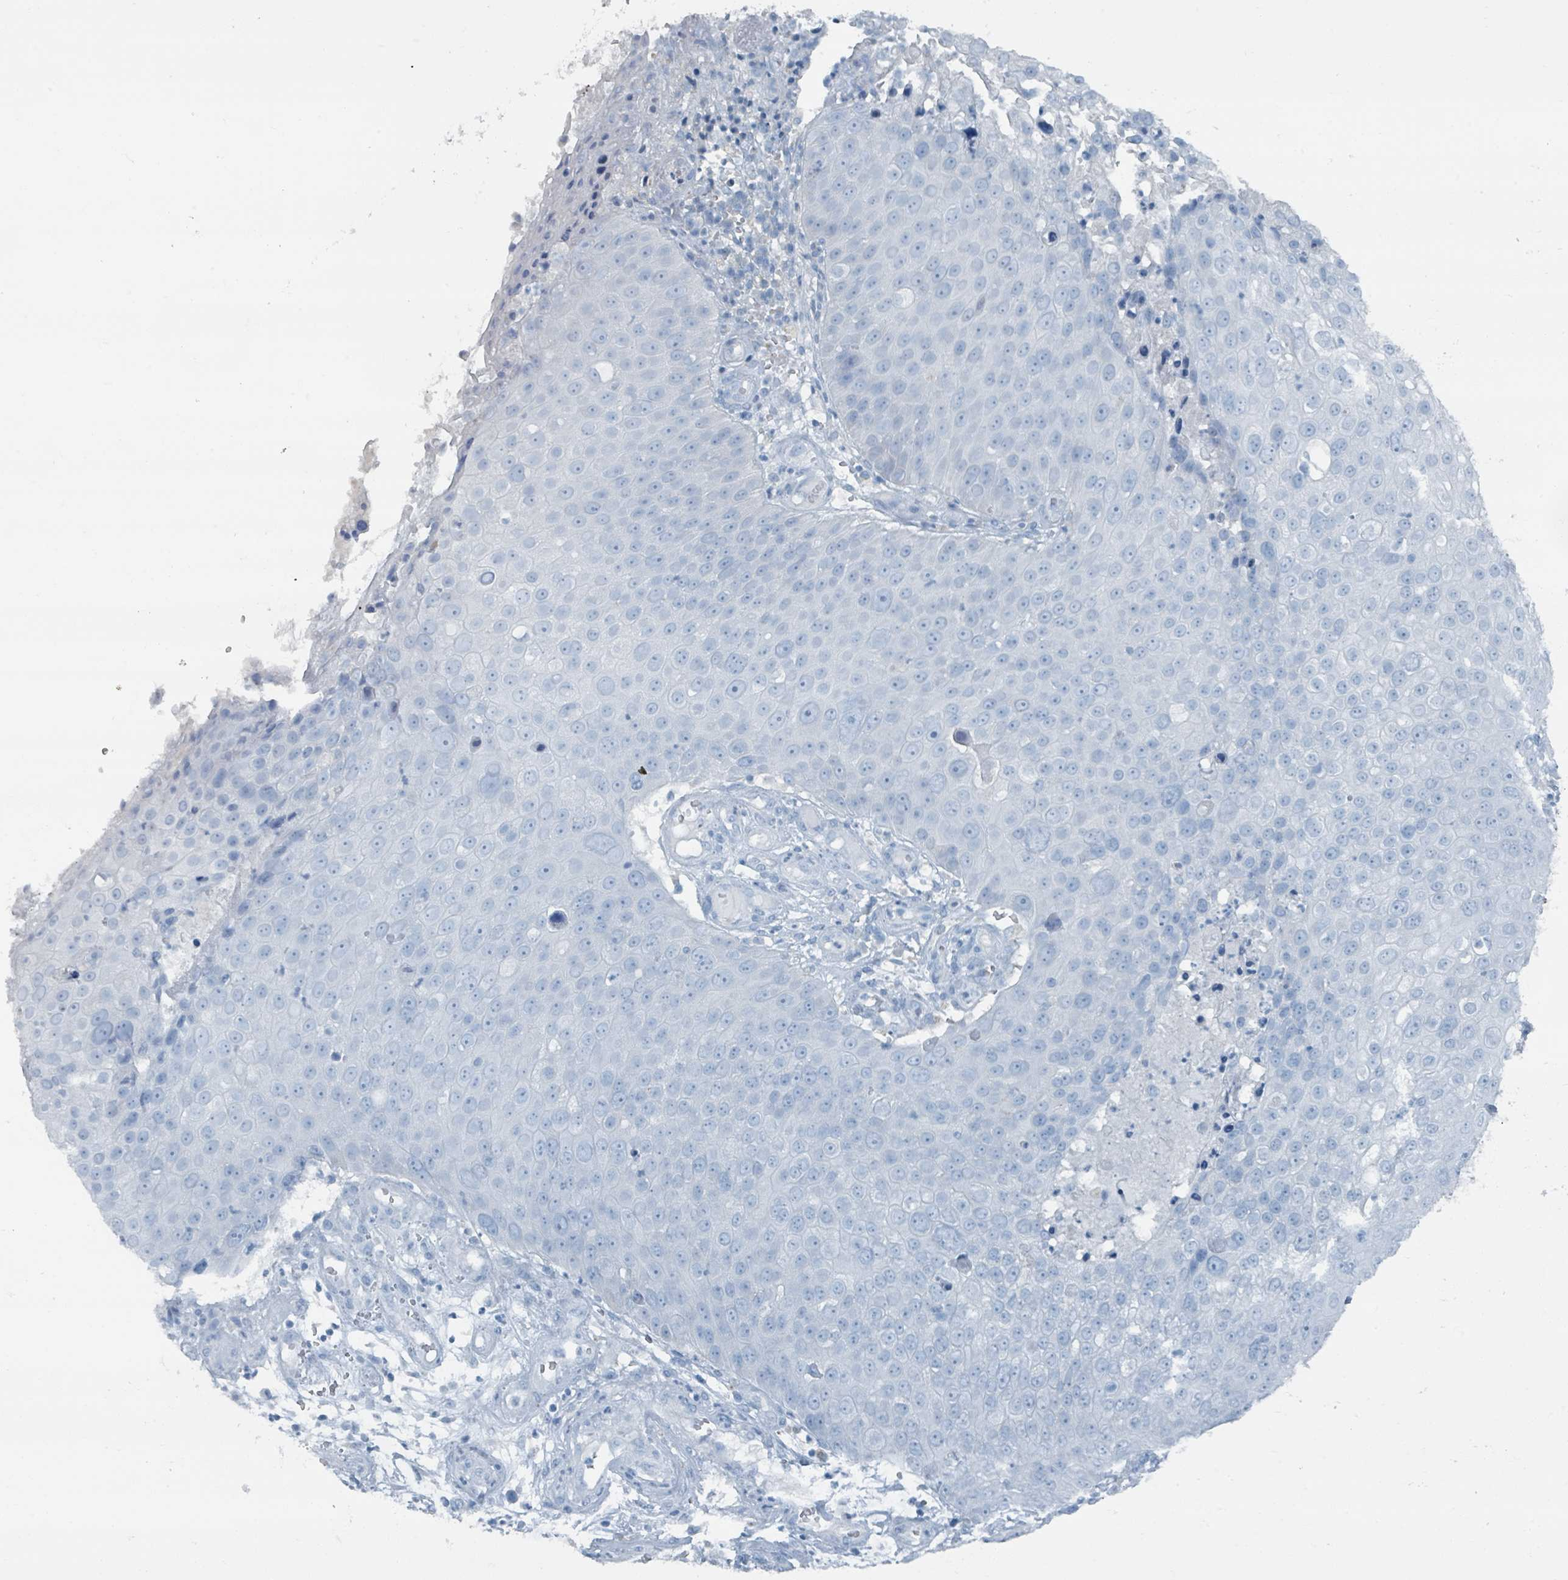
{"staining": {"intensity": "negative", "quantity": "none", "location": "none"}, "tissue": "skin cancer", "cell_type": "Tumor cells", "image_type": "cancer", "snomed": [{"axis": "morphology", "description": "Squamous cell carcinoma, NOS"}, {"axis": "topography", "description": "Skin"}], "caption": "An image of human skin squamous cell carcinoma is negative for staining in tumor cells.", "gene": "GAMT", "patient": {"sex": "male", "age": 71}}